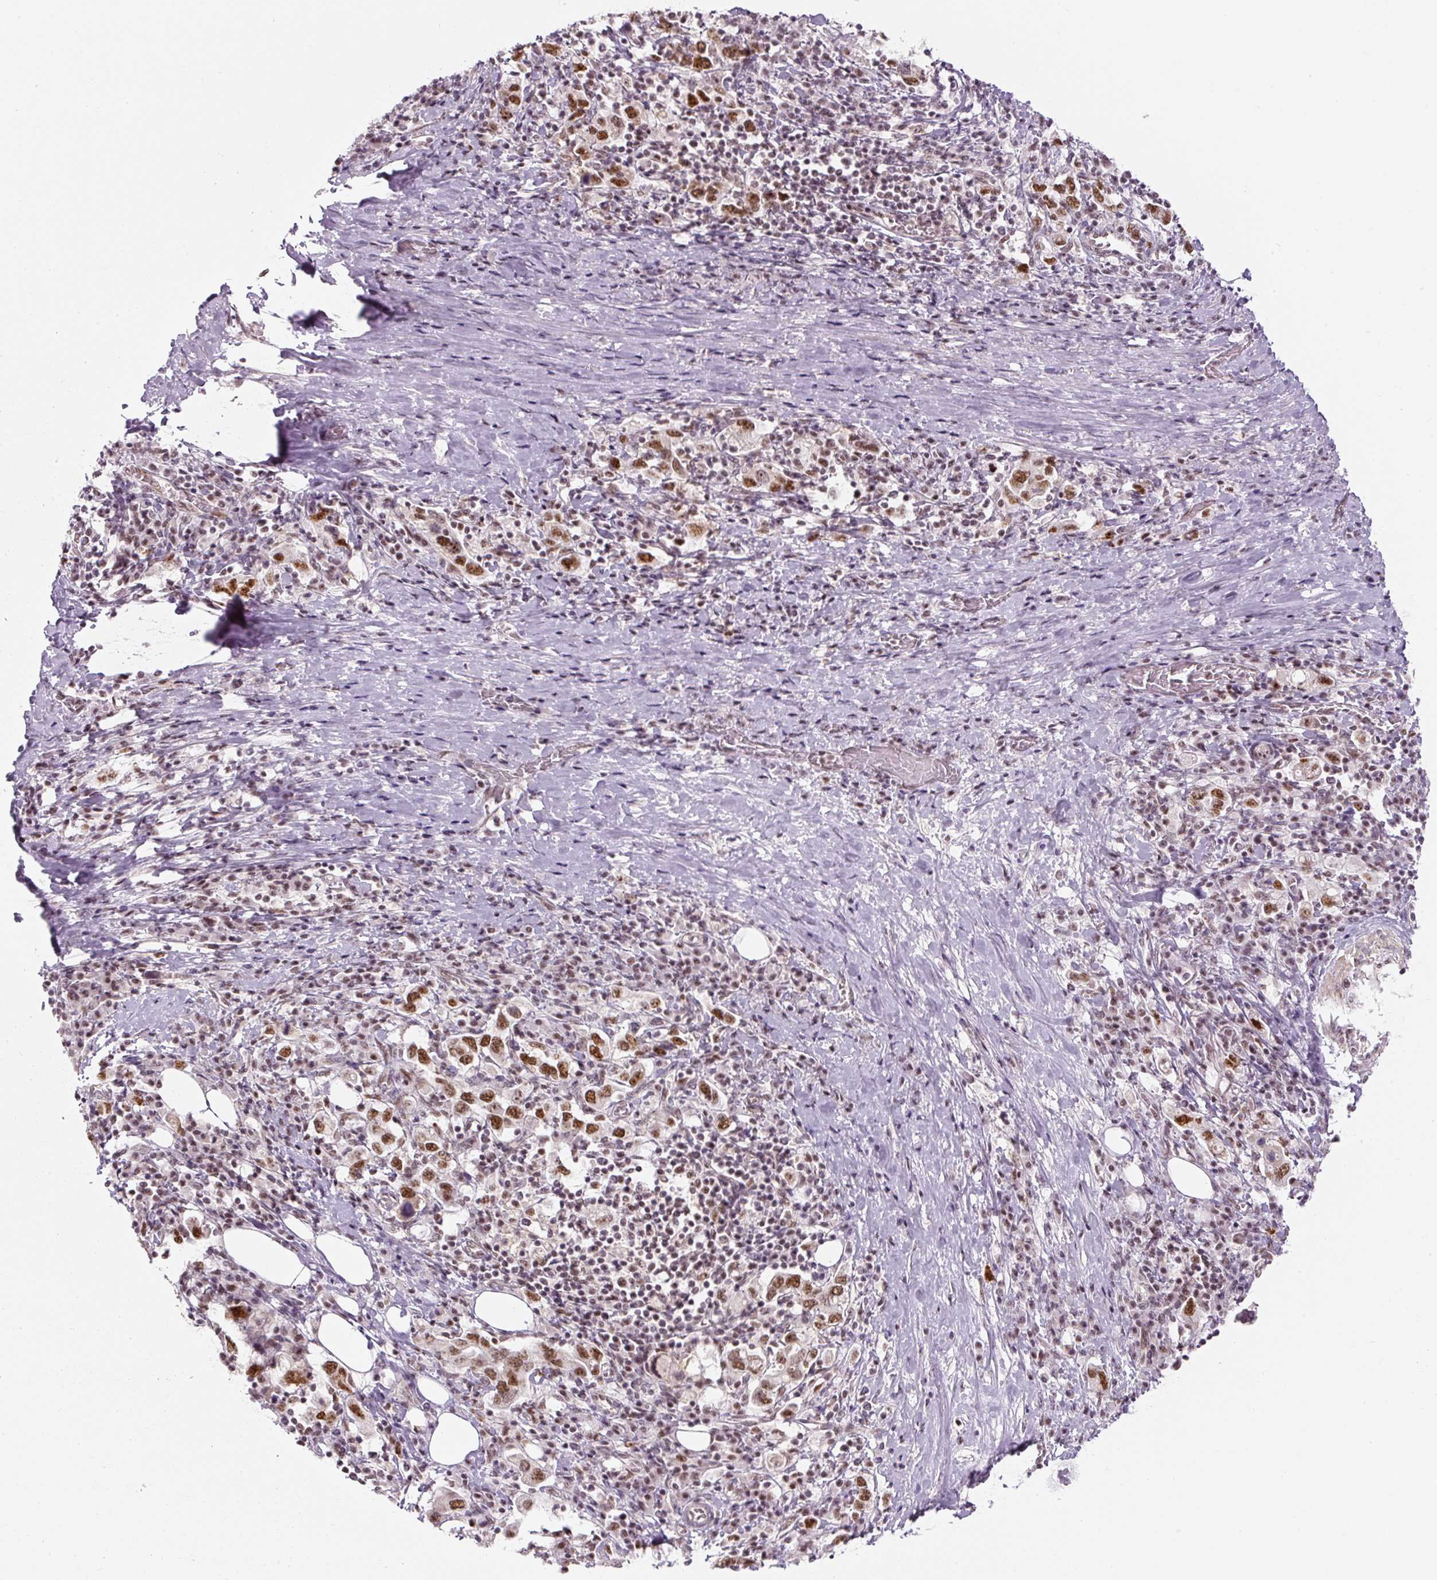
{"staining": {"intensity": "moderate", "quantity": ">75%", "location": "nuclear"}, "tissue": "stomach cancer", "cell_type": "Tumor cells", "image_type": "cancer", "snomed": [{"axis": "morphology", "description": "Adenocarcinoma, NOS"}, {"axis": "topography", "description": "Stomach, upper"}, {"axis": "topography", "description": "Stomach"}], "caption": "A brown stain labels moderate nuclear positivity of a protein in human stomach cancer (adenocarcinoma) tumor cells.", "gene": "U2AF2", "patient": {"sex": "male", "age": 62}}